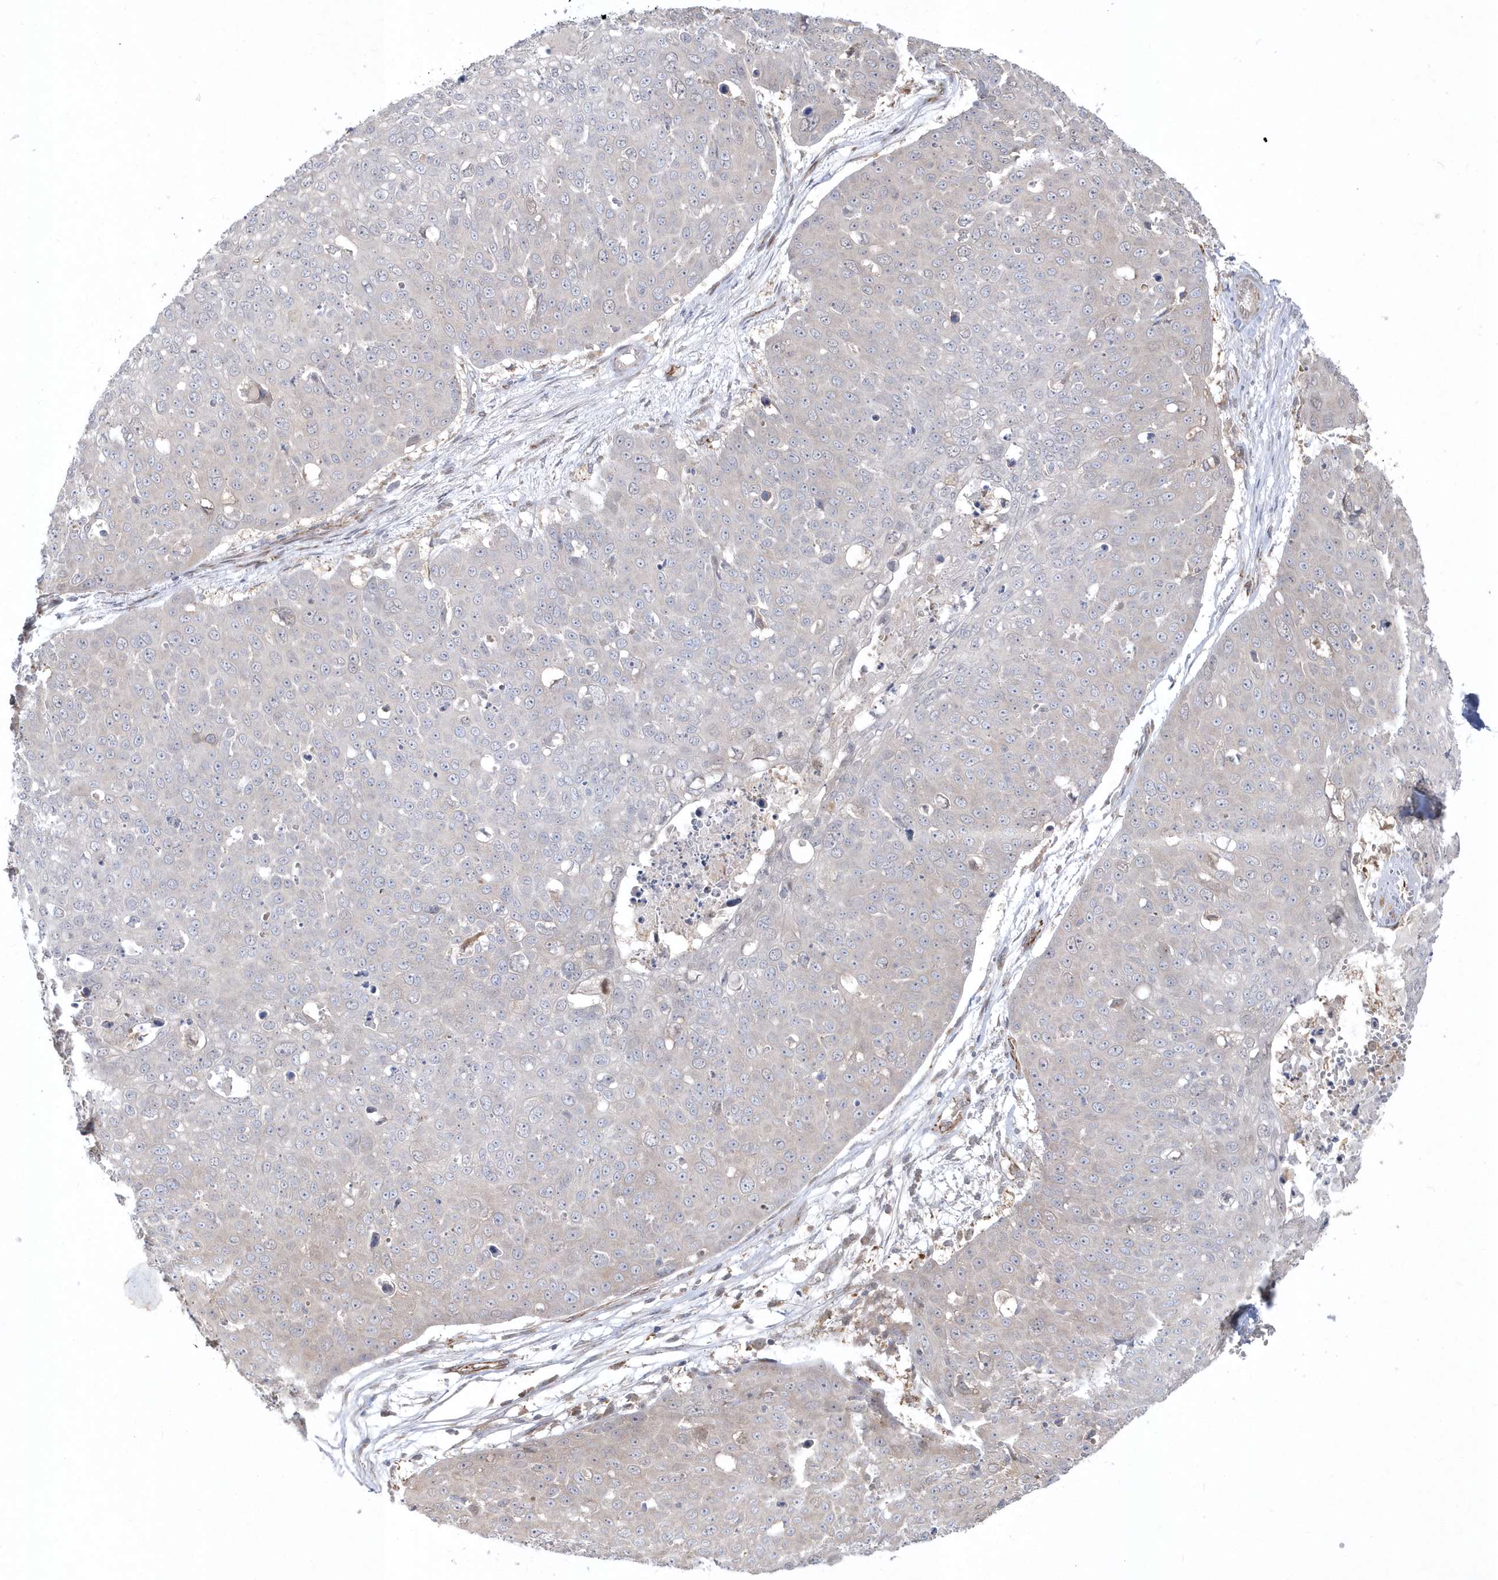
{"staining": {"intensity": "negative", "quantity": "none", "location": "none"}, "tissue": "skin cancer", "cell_type": "Tumor cells", "image_type": "cancer", "snomed": [{"axis": "morphology", "description": "Squamous cell carcinoma, NOS"}, {"axis": "topography", "description": "Skin"}], "caption": "A micrograph of squamous cell carcinoma (skin) stained for a protein exhibits no brown staining in tumor cells.", "gene": "DHX57", "patient": {"sex": "male", "age": 71}}